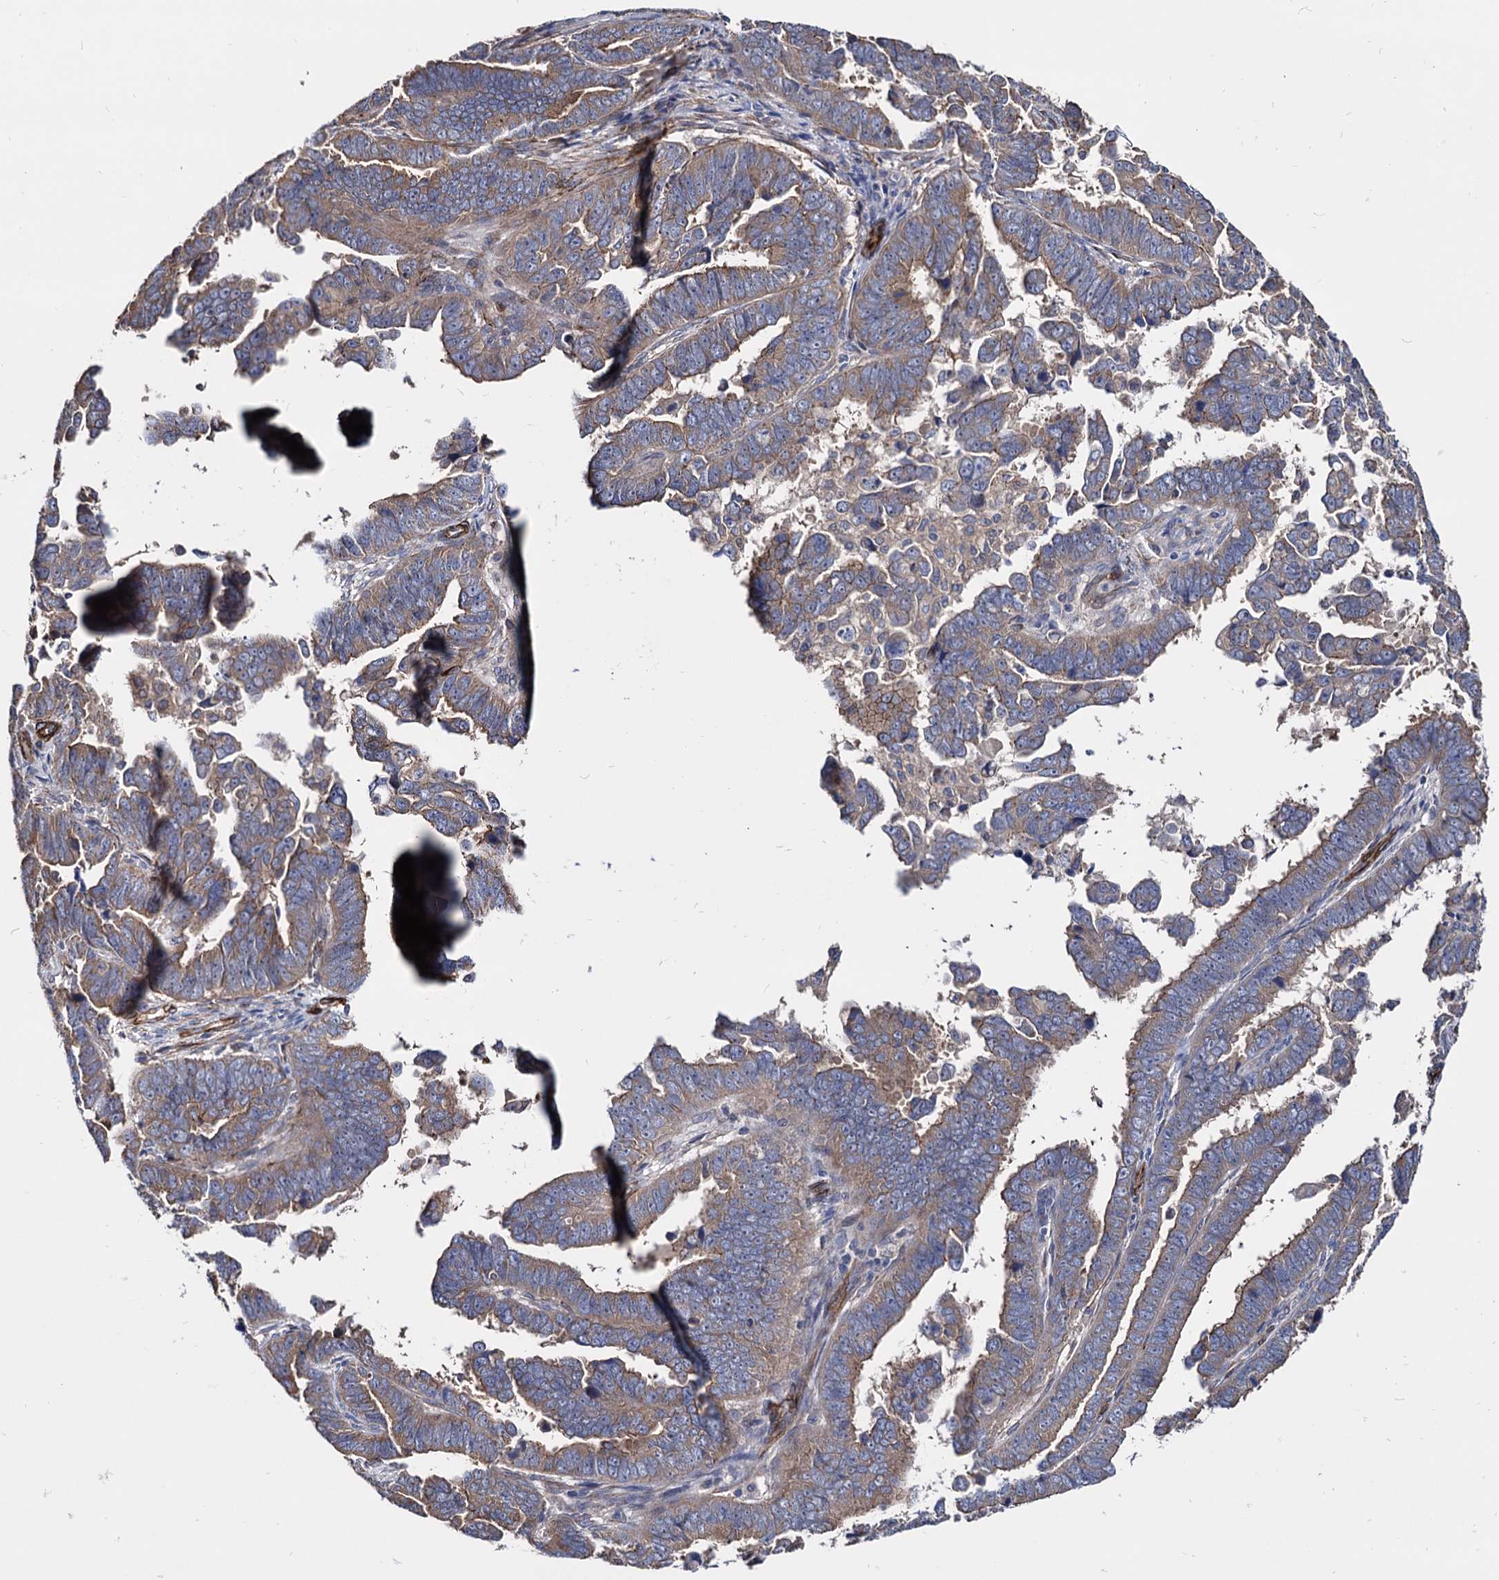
{"staining": {"intensity": "moderate", "quantity": ">75%", "location": "cytoplasmic/membranous"}, "tissue": "endometrial cancer", "cell_type": "Tumor cells", "image_type": "cancer", "snomed": [{"axis": "morphology", "description": "Adenocarcinoma, NOS"}, {"axis": "topography", "description": "Endometrium"}], "caption": "High-magnification brightfield microscopy of endometrial adenocarcinoma stained with DAB (3,3'-diaminobenzidine) (brown) and counterstained with hematoxylin (blue). tumor cells exhibit moderate cytoplasmic/membranous staining is seen in about>75% of cells. Using DAB (brown) and hematoxylin (blue) stains, captured at high magnification using brightfield microscopy.", "gene": "WDR11", "patient": {"sex": "female", "age": 75}}